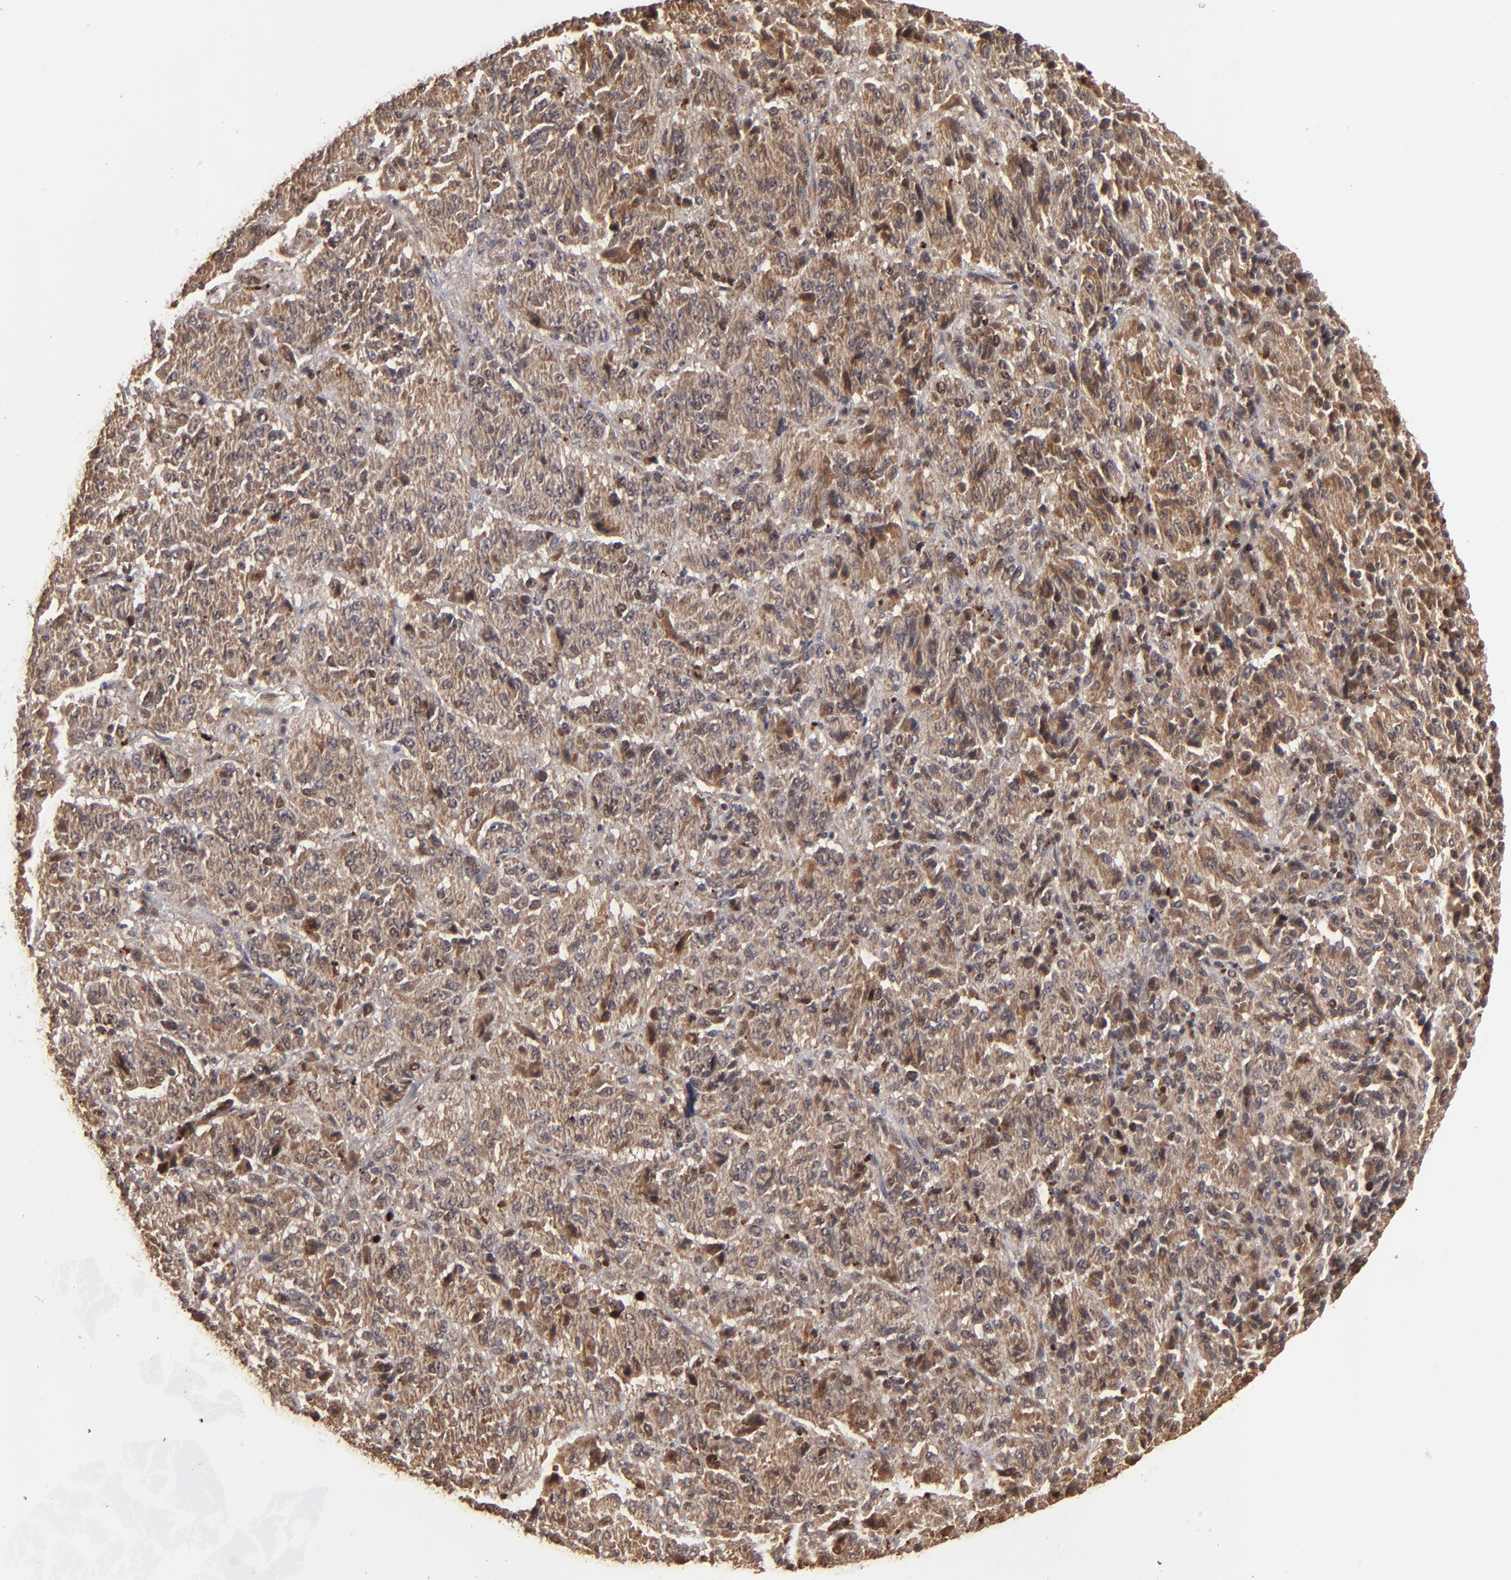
{"staining": {"intensity": "moderate", "quantity": ">75%", "location": "cytoplasmic/membranous"}, "tissue": "melanoma", "cell_type": "Tumor cells", "image_type": "cancer", "snomed": [{"axis": "morphology", "description": "Malignant melanoma, Metastatic site"}, {"axis": "topography", "description": "Lung"}], "caption": "Immunohistochemistry (IHC) staining of malignant melanoma (metastatic site), which reveals medium levels of moderate cytoplasmic/membranous staining in about >75% of tumor cells indicating moderate cytoplasmic/membranous protein staining. The staining was performed using DAB (3,3'-diaminobenzidine) (brown) for protein detection and nuclei were counterstained in hematoxylin (blue).", "gene": "TENM1", "patient": {"sex": "male", "age": 64}}